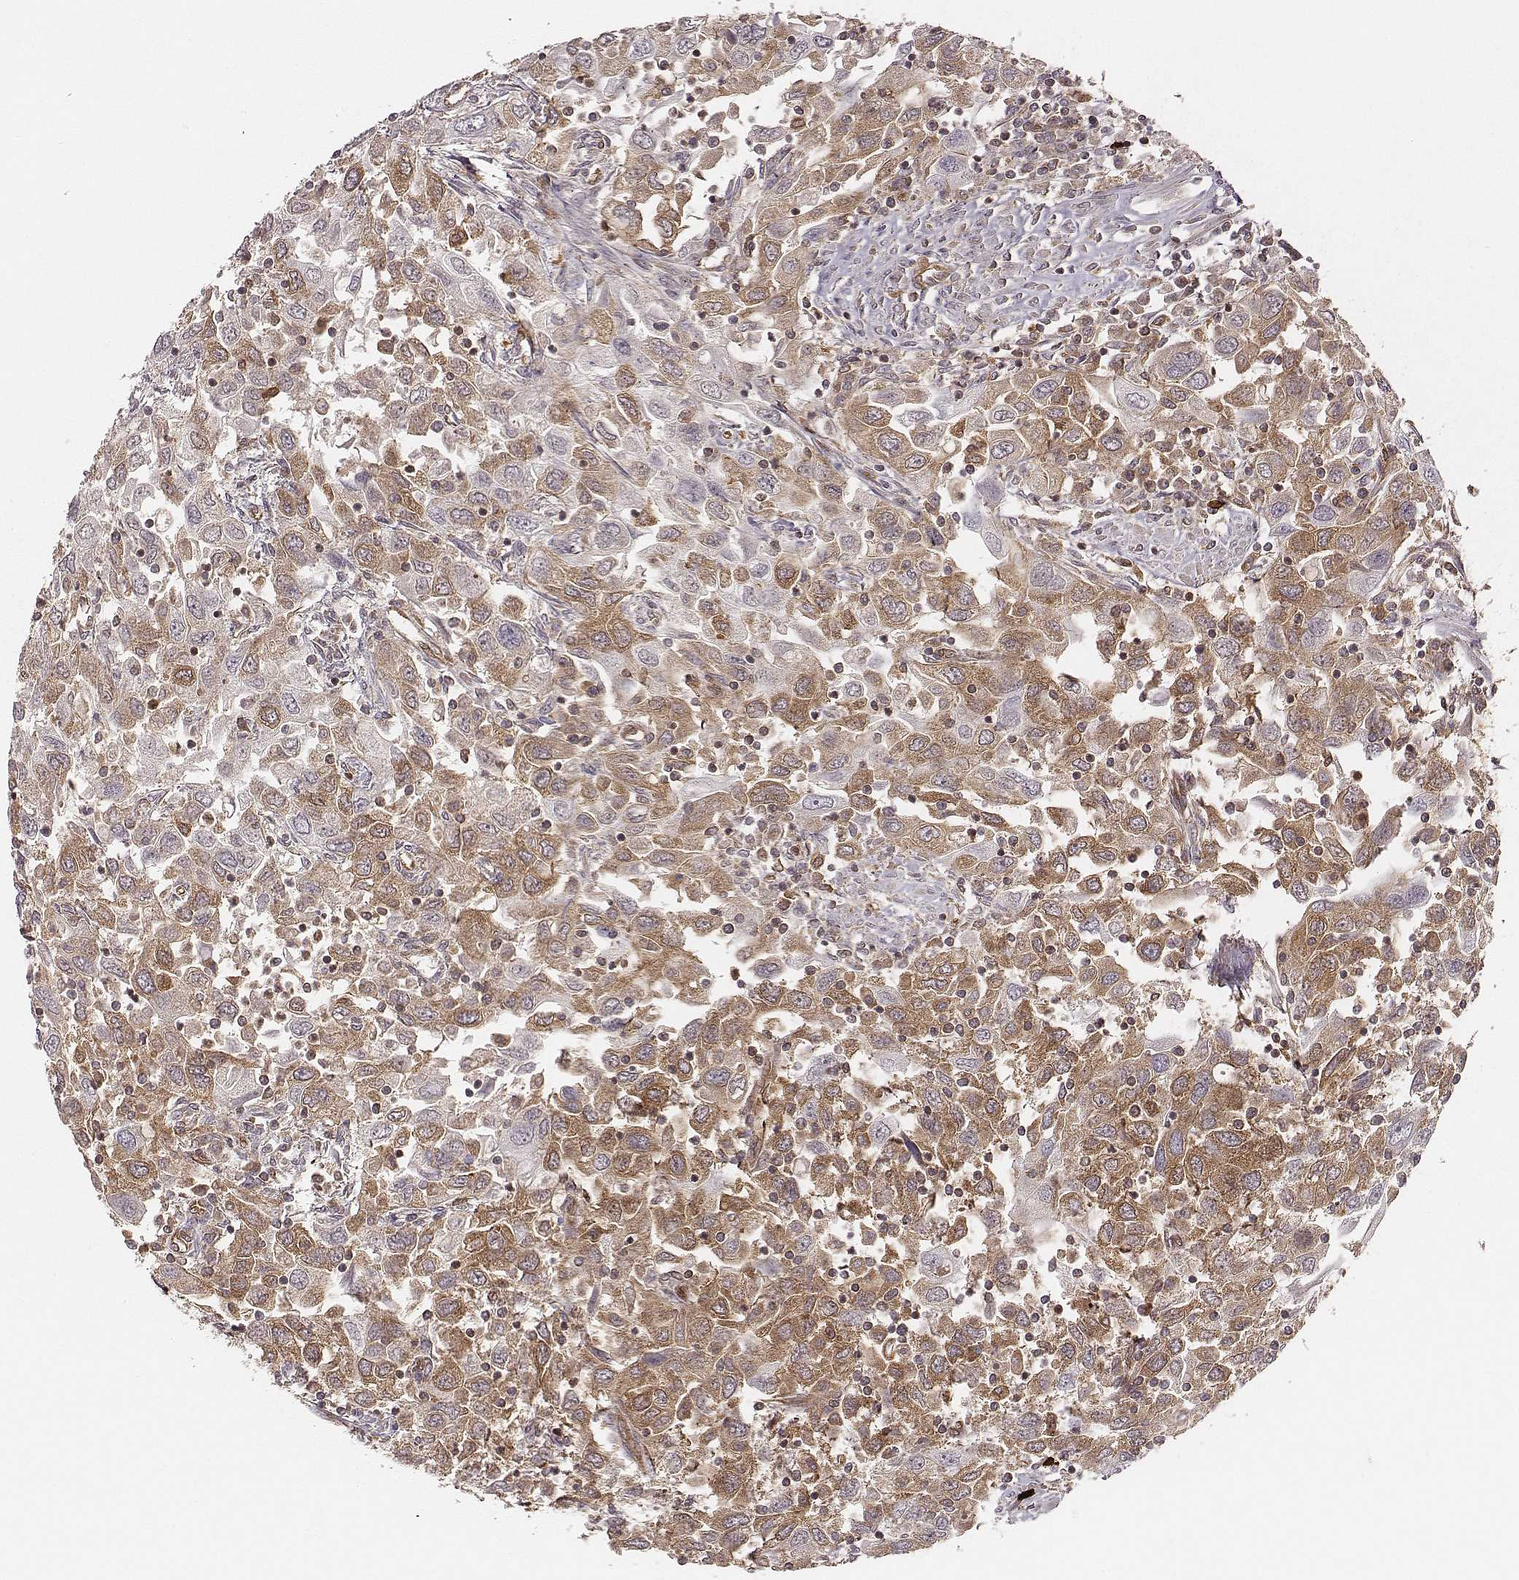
{"staining": {"intensity": "moderate", "quantity": ">75%", "location": "cytoplasmic/membranous"}, "tissue": "urothelial cancer", "cell_type": "Tumor cells", "image_type": "cancer", "snomed": [{"axis": "morphology", "description": "Urothelial carcinoma, High grade"}, {"axis": "topography", "description": "Urinary bladder"}], "caption": "Tumor cells display medium levels of moderate cytoplasmic/membranous expression in approximately >75% of cells in urothelial carcinoma (high-grade).", "gene": "VPS26A", "patient": {"sex": "male", "age": 76}}